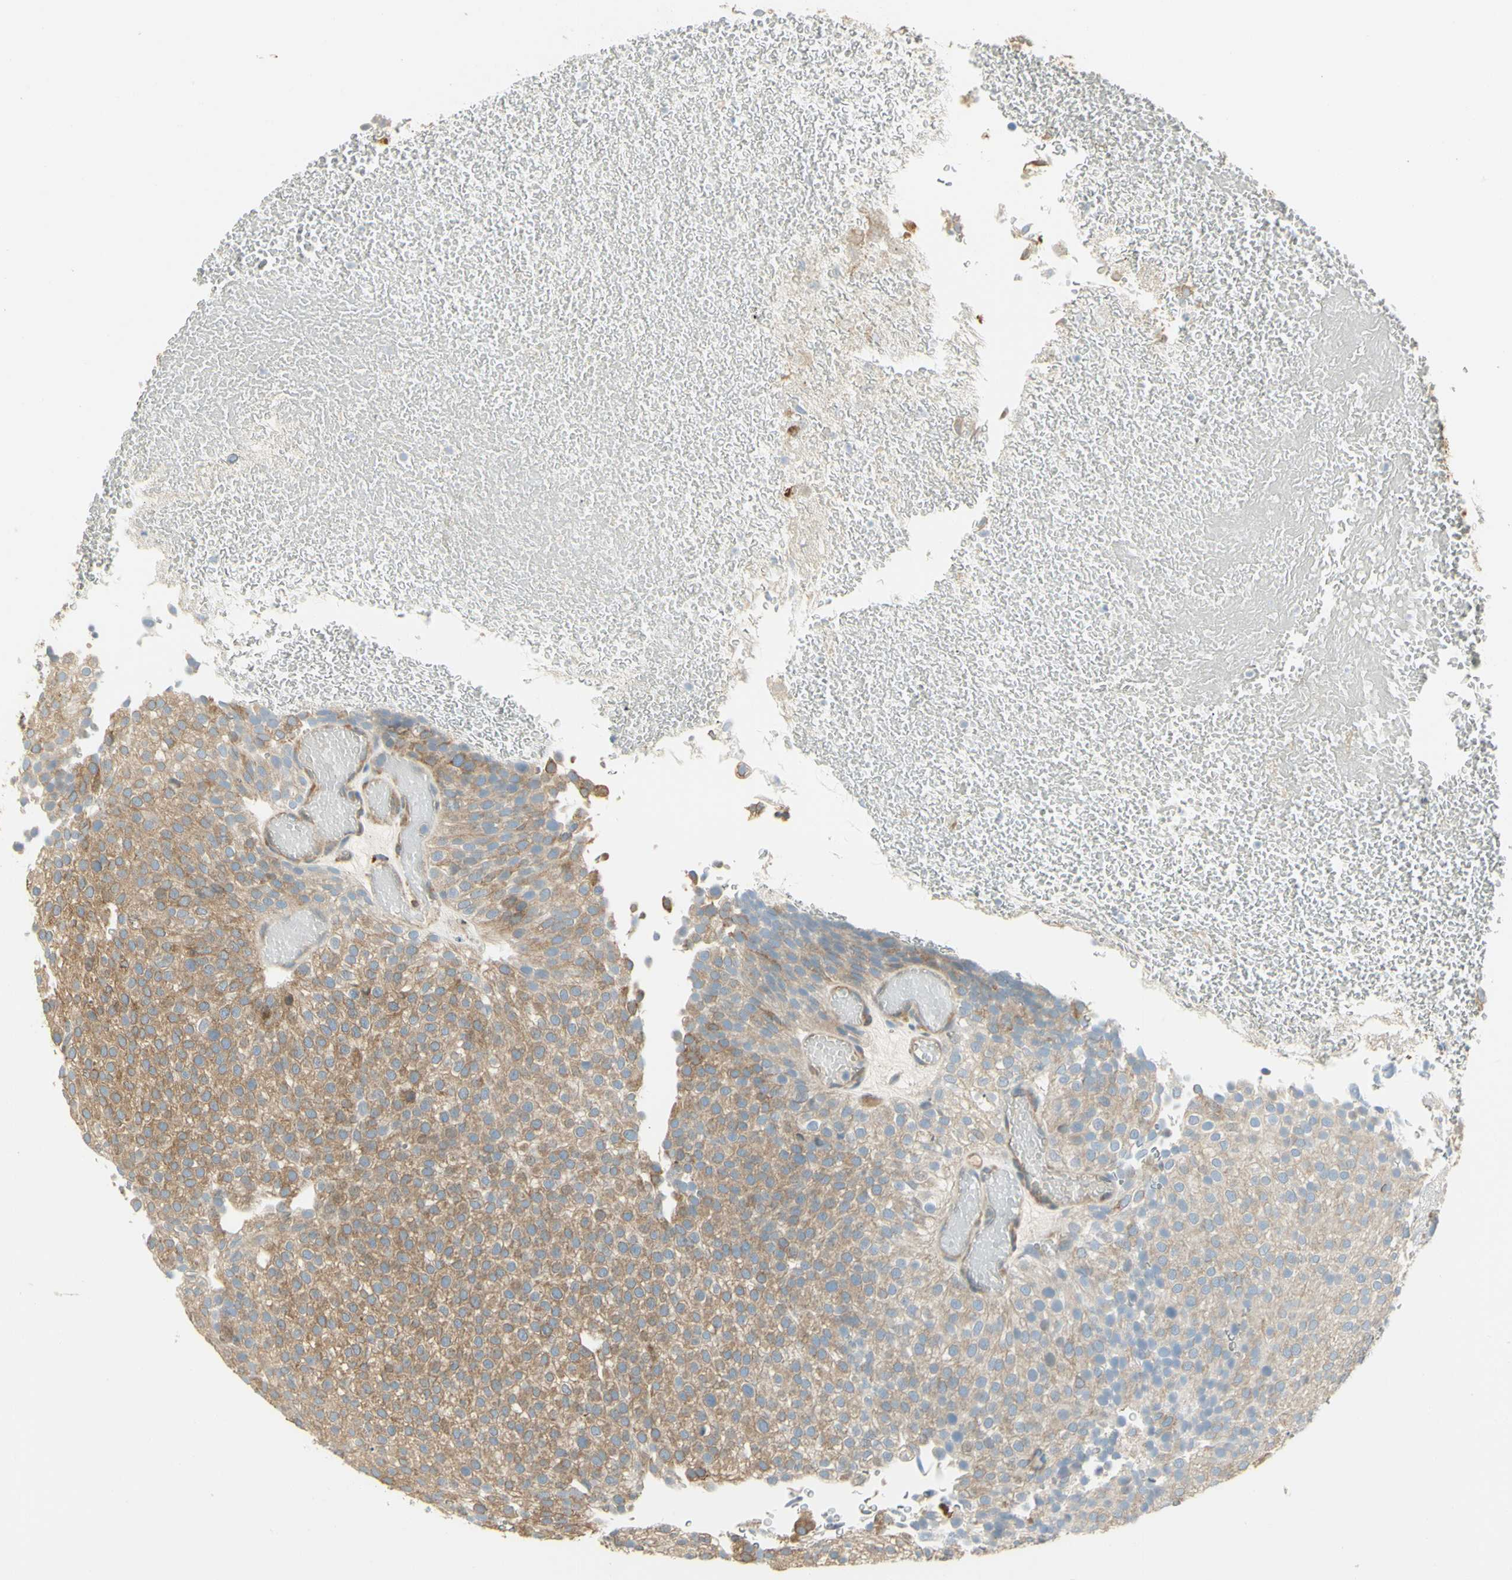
{"staining": {"intensity": "moderate", "quantity": "25%-75%", "location": "cytoplasmic/membranous"}, "tissue": "urothelial cancer", "cell_type": "Tumor cells", "image_type": "cancer", "snomed": [{"axis": "morphology", "description": "Urothelial carcinoma, Low grade"}, {"axis": "topography", "description": "Urinary bladder"}], "caption": "Tumor cells display medium levels of moderate cytoplasmic/membranous staining in about 25%-75% of cells in urothelial cancer.", "gene": "IGDCC4", "patient": {"sex": "male", "age": 78}}